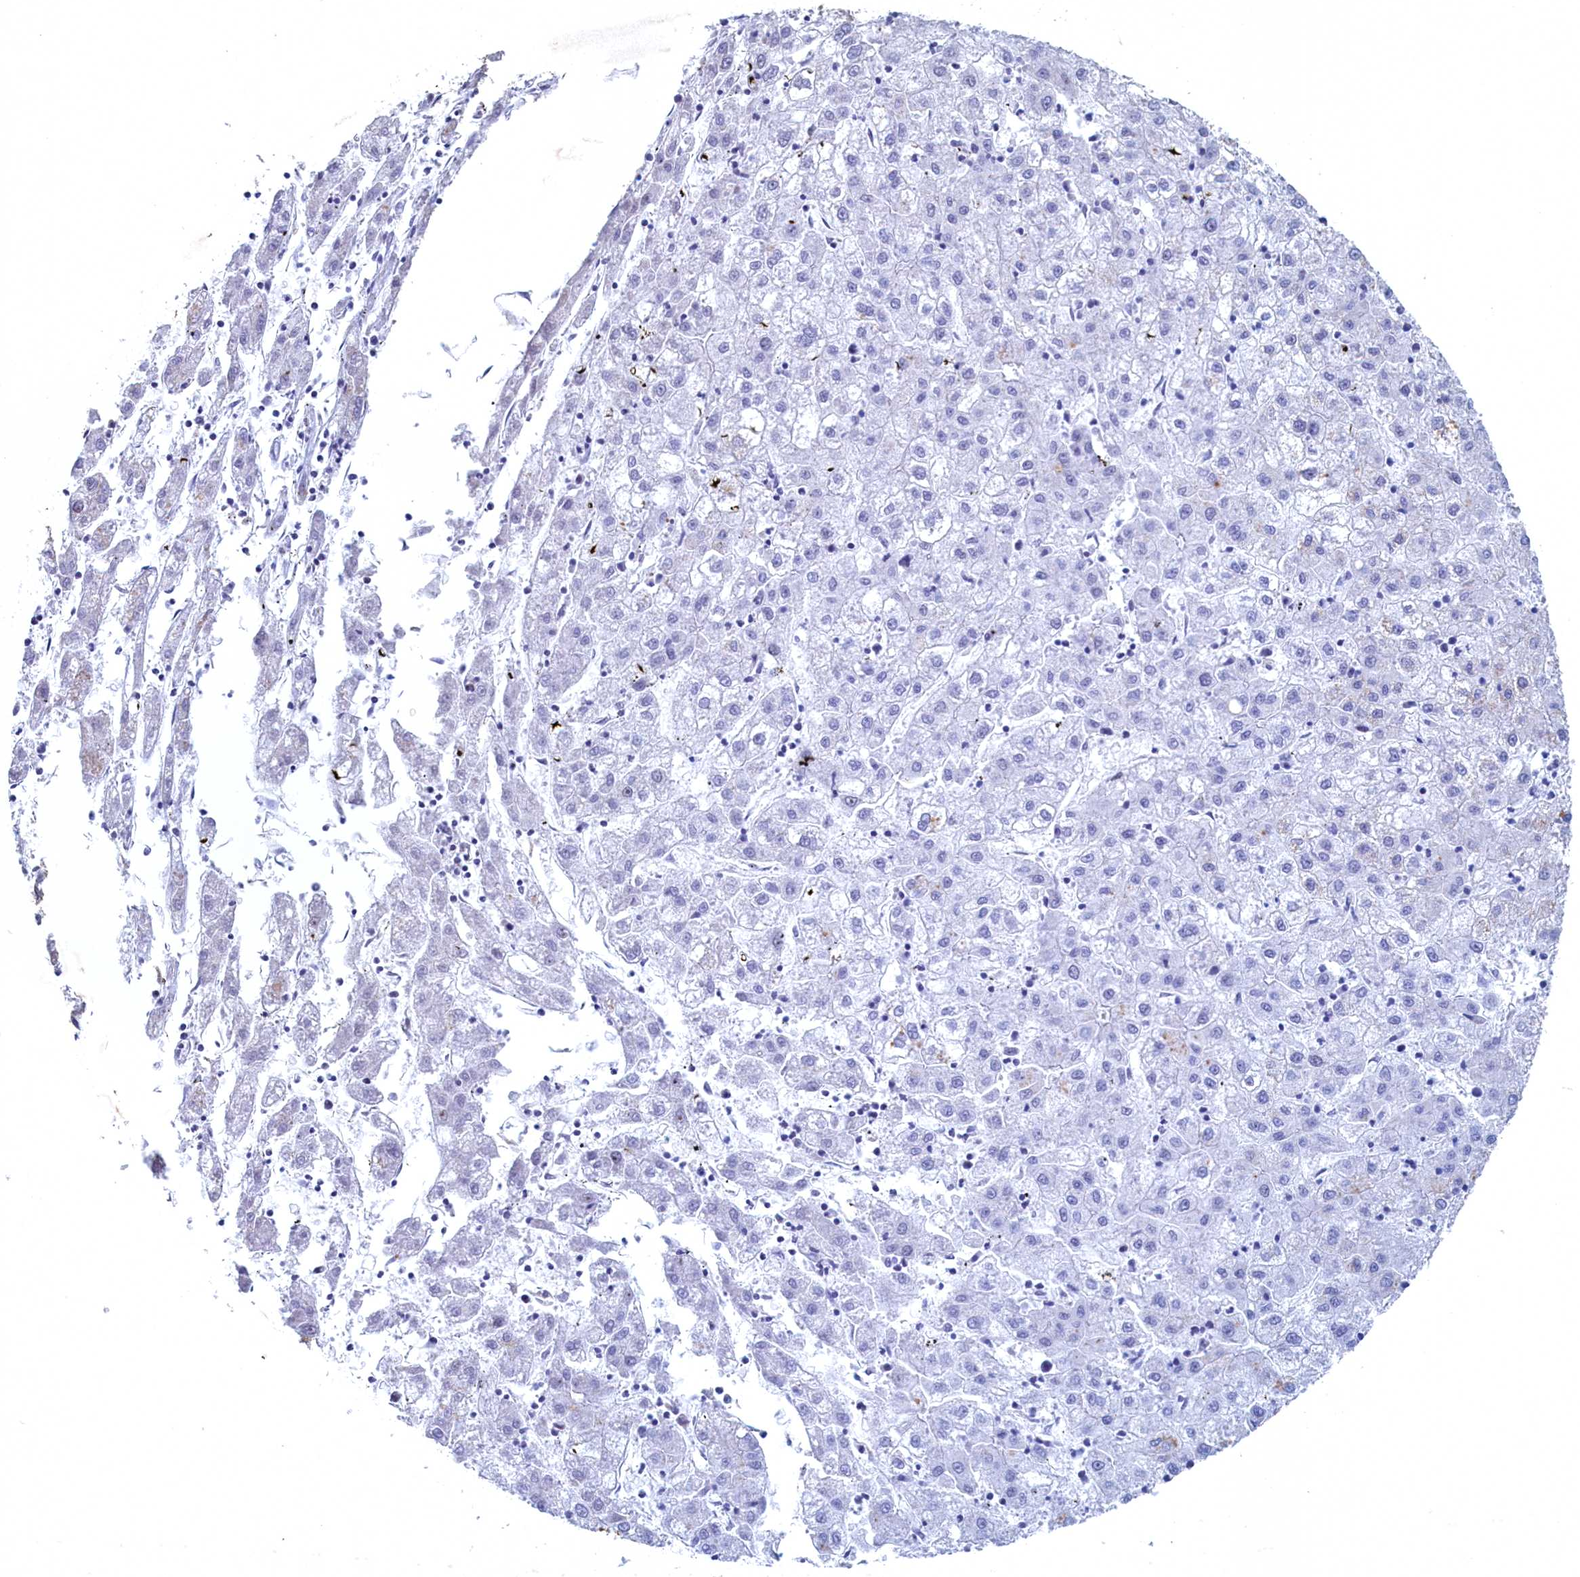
{"staining": {"intensity": "negative", "quantity": "none", "location": "none"}, "tissue": "liver cancer", "cell_type": "Tumor cells", "image_type": "cancer", "snomed": [{"axis": "morphology", "description": "Carcinoma, Hepatocellular, NOS"}, {"axis": "topography", "description": "Liver"}], "caption": "This is an immunohistochemistry (IHC) histopathology image of human liver cancer (hepatocellular carcinoma). There is no positivity in tumor cells.", "gene": "WDR76", "patient": {"sex": "male", "age": 72}}